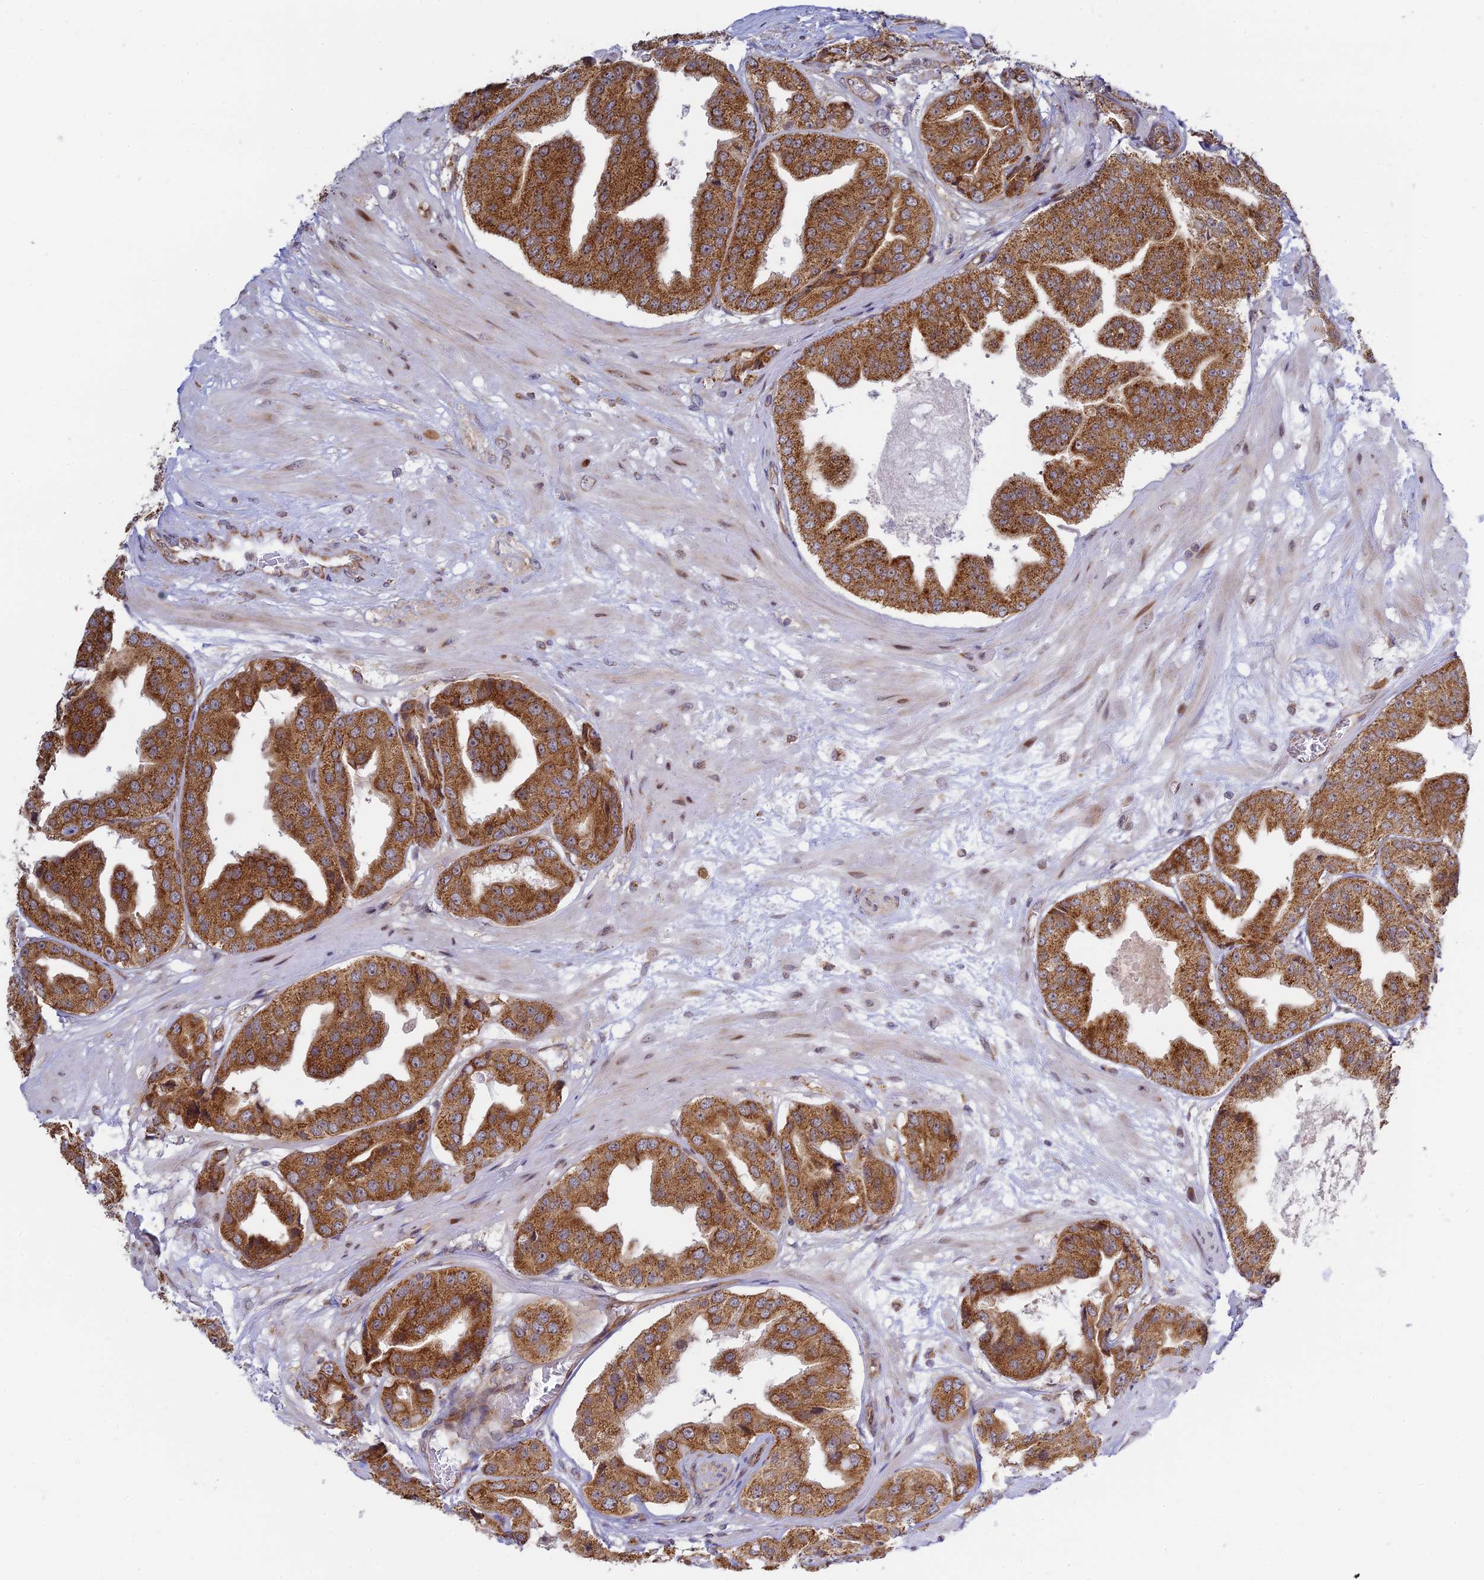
{"staining": {"intensity": "strong", "quantity": ">75%", "location": "cytoplasmic/membranous"}, "tissue": "prostate cancer", "cell_type": "Tumor cells", "image_type": "cancer", "snomed": [{"axis": "morphology", "description": "Adenocarcinoma, High grade"}, {"axis": "topography", "description": "Prostate"}], "caption": "This photomicrograph demonstrates prostate cancer (adenocarcinoma (high-grade)) stained with immunohistochemistry (IHC) to label a protein in brown. The cytoplasmic/membranous of tumor cells show strong positivity for the protein. Nuclei are counter-stained blue.", "gene": "HOOK2", "patient": {"sex": "male", "age": 63}}